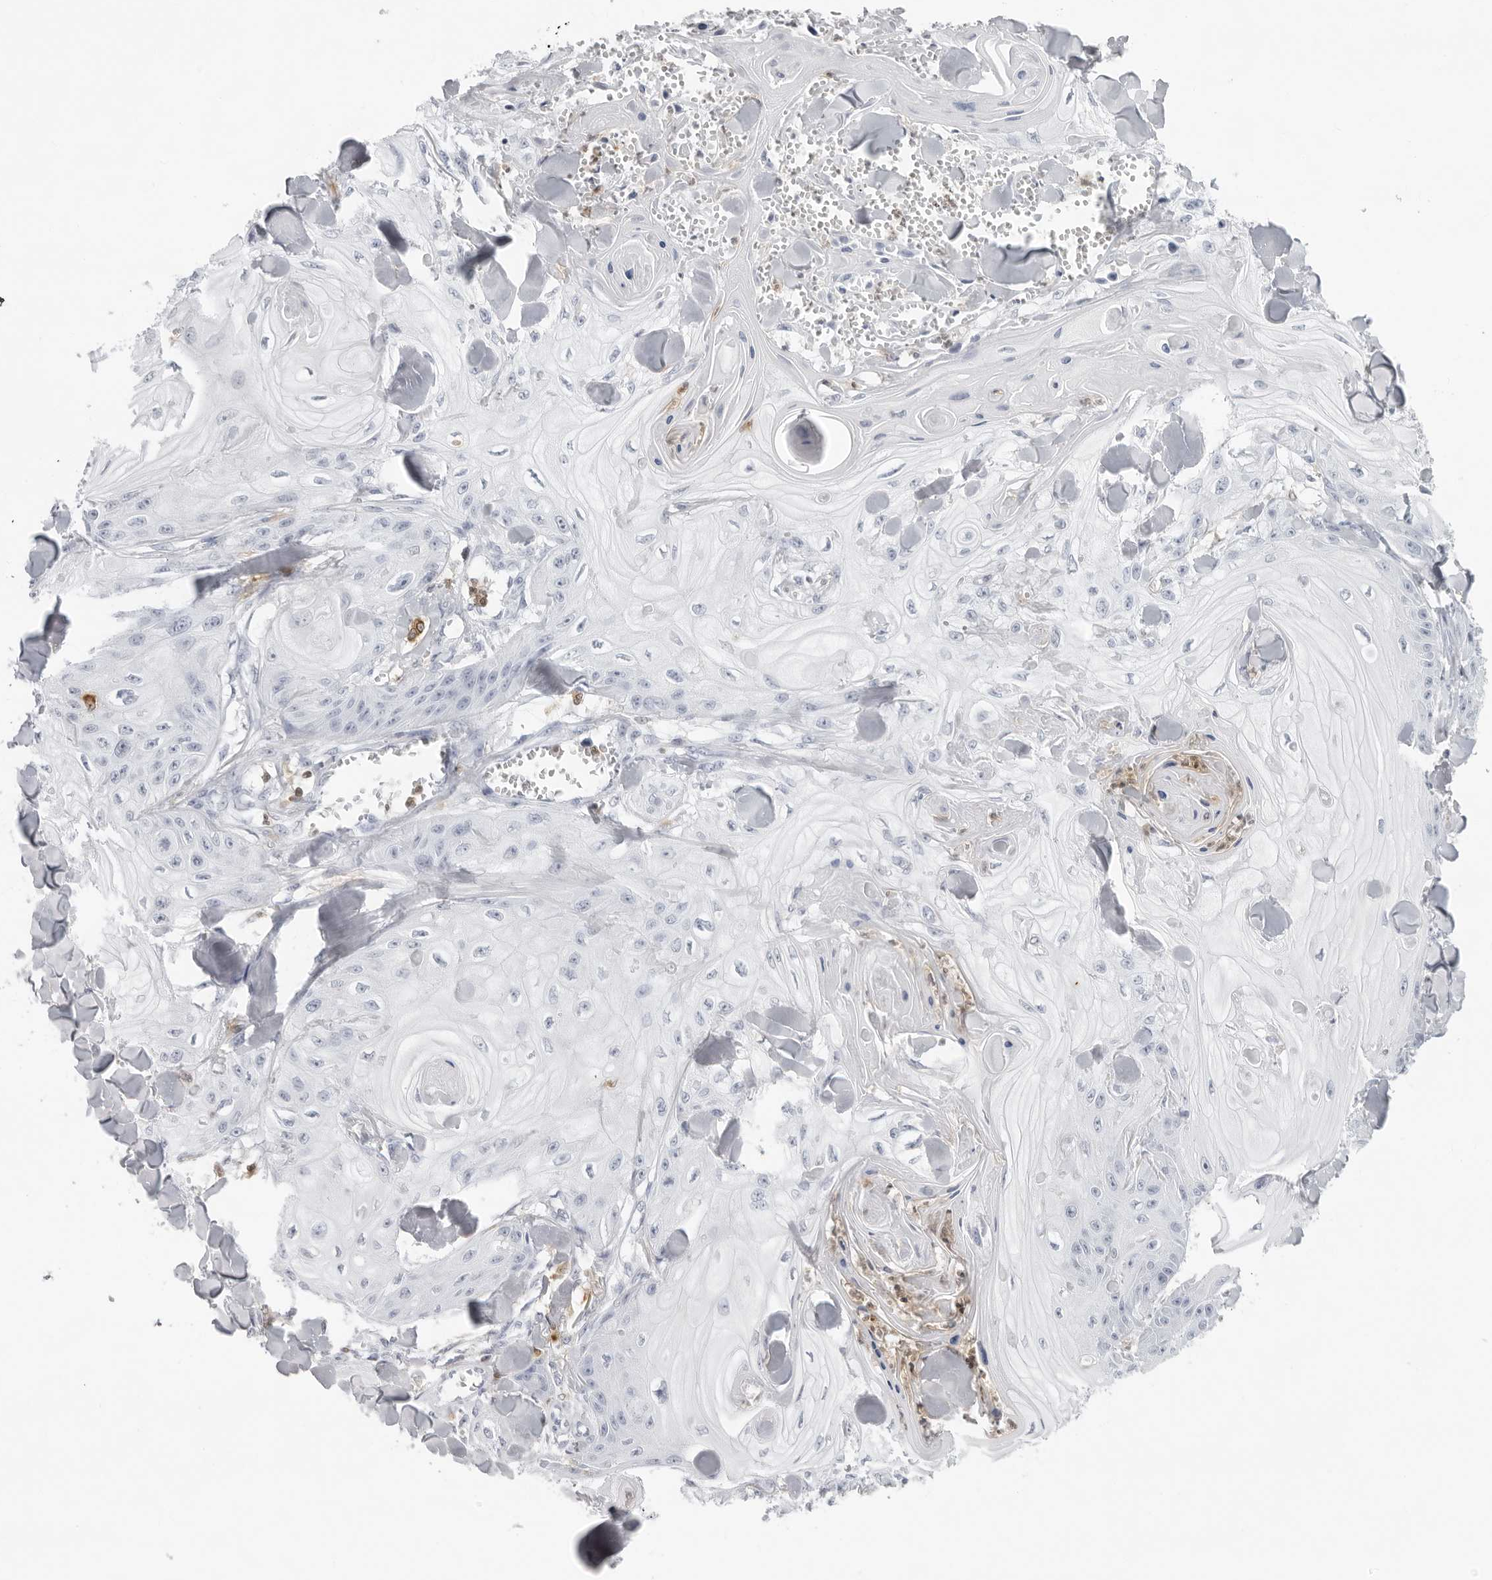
{"staining": {"intensity": "negative", "quantity": "none", "location": "none"}, "tissue": "skin cancer", "cell_type": "Tumor cells", "image_type": "cancer", "snomed": [{"axis": "morphology", "description": "Squamous cell carcinoma, NOS"}, {"axis": "topography", "description": "Skin"}], "caption": "Tumor cells show no significant protein expression in squamous cell carcinoma (skin).", "gene": "FMNL1", "patient": {"sex": "male", "age": 74}}